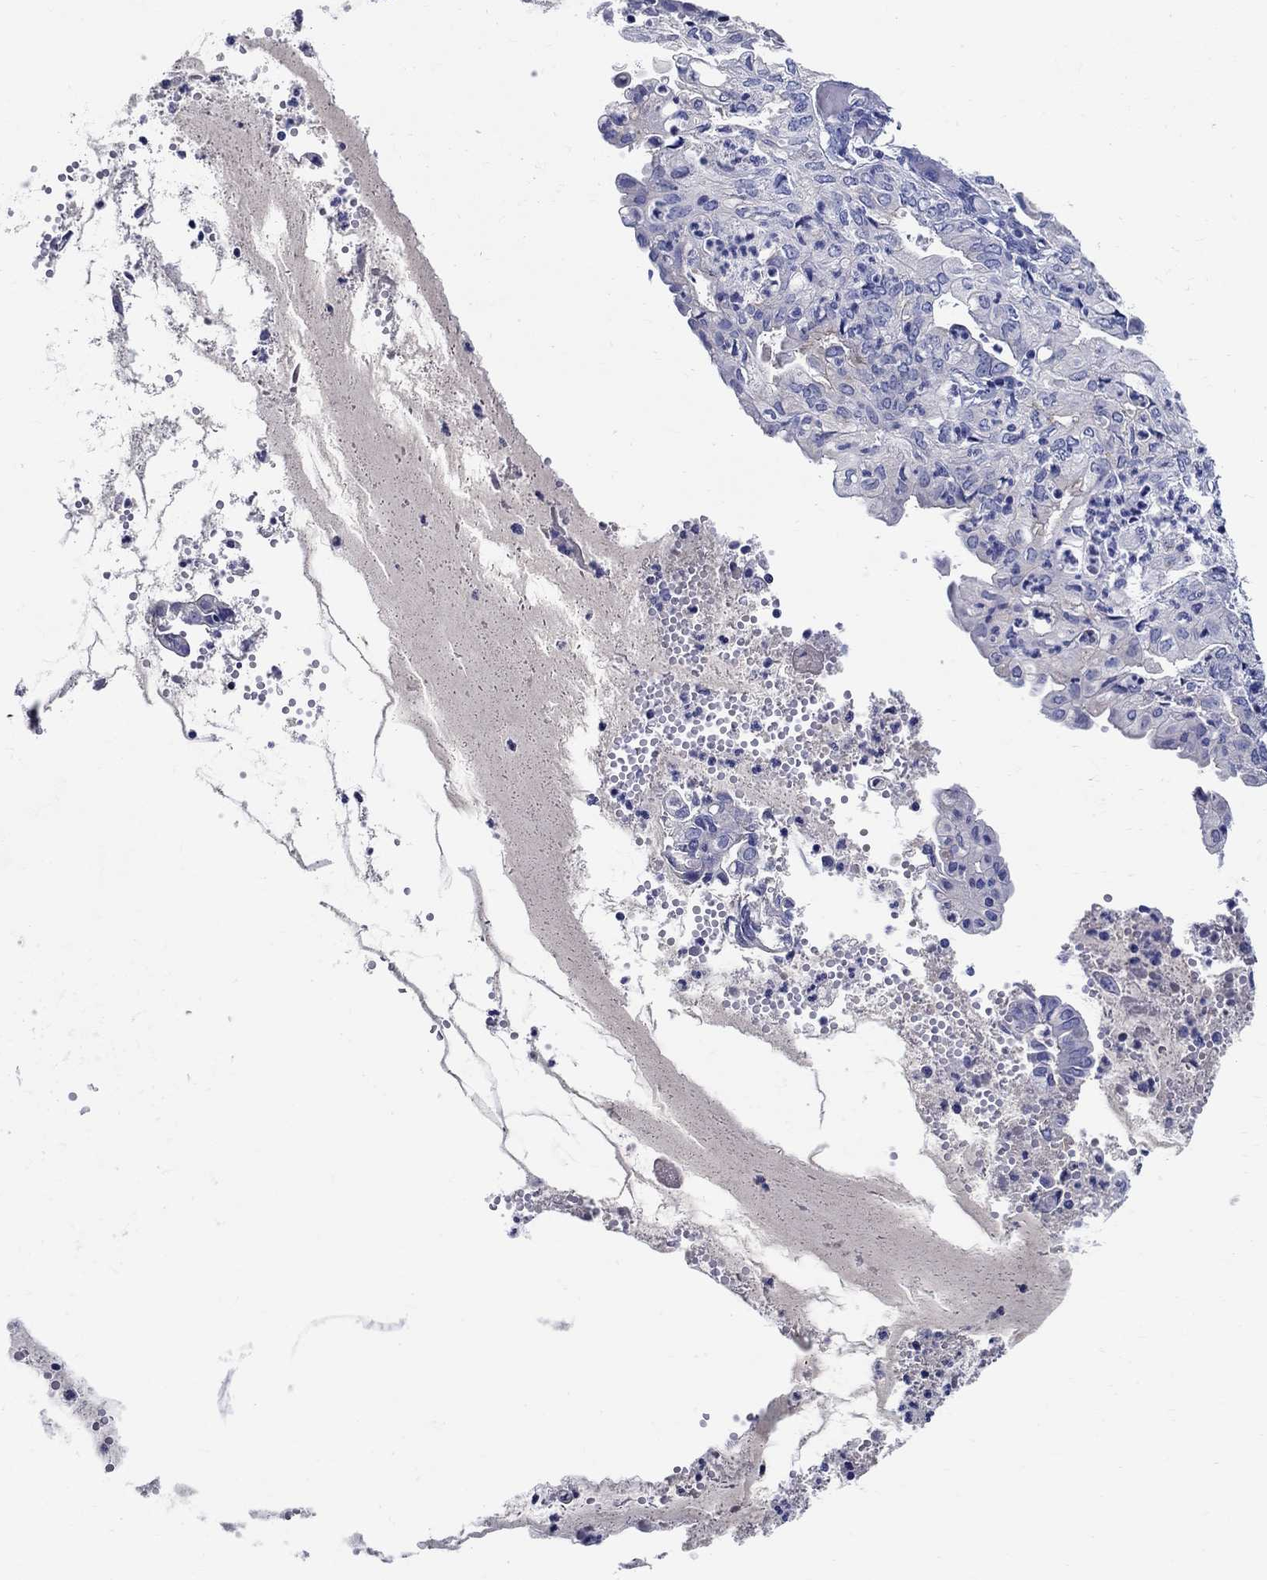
{"staining": {"intensity": "negative", "quantity": "none", "location": "none"}, "tissue": "endometrial cancer", "cell_type": "Tumor cells", "image_type": "cancer", "snomed": [{"axis": "morphology", "description": "Adenocarcinoma, NOS"}, {"axis": "topography", "description": "Endometrium"}], "caption": "This is an IHC micrograph of endometrial cancer (adenocarcinoma). There is no positivity in tumor cells.", "gene": "CRYGD", "patient": {"sex": "female", "age": 68}}